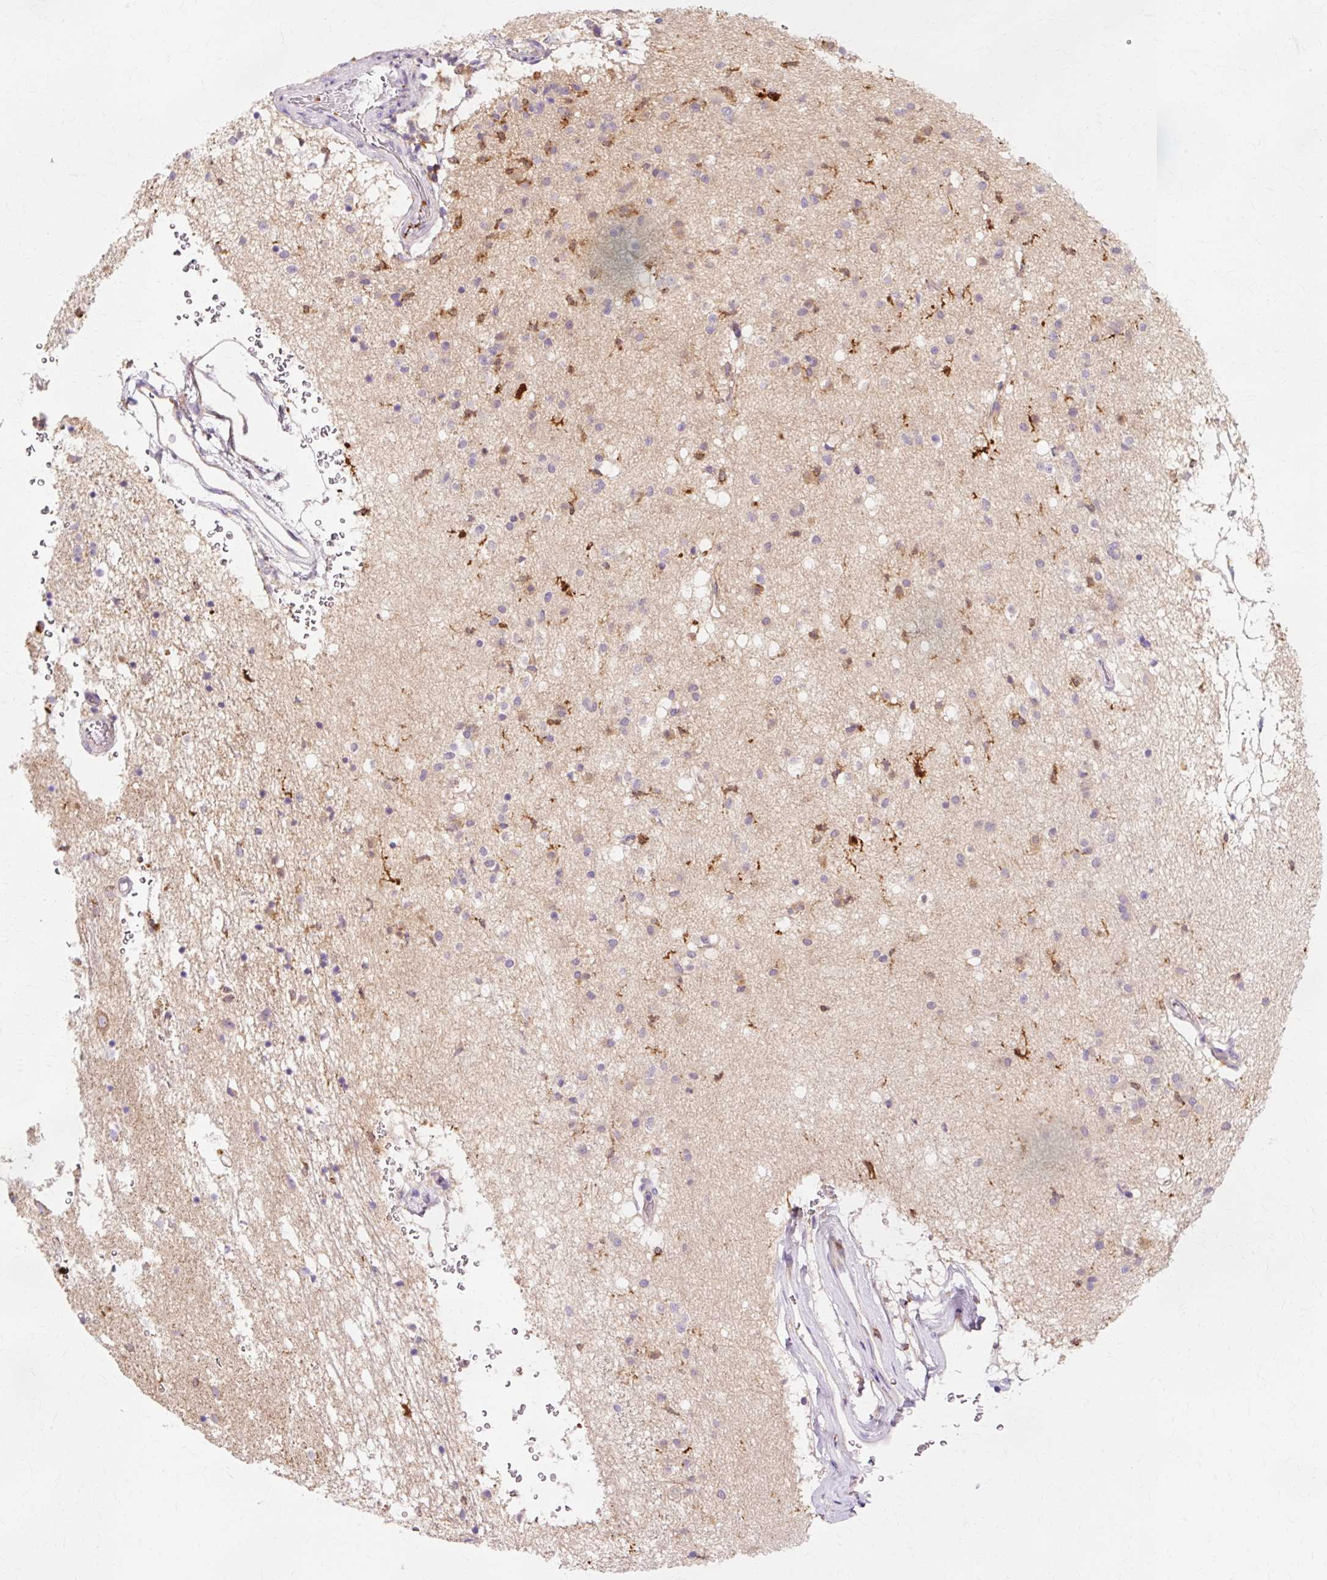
{"staining": {"intensity": "strong", "quantity": "<25%", "location": "cytoplasmic/membranous"}, "tissue": "caudate", "cell_type": "Glial cells", "image_type": "normal", "snomed": [{"axis": "morphology", "description": "Normal tissue, NOS"}, {"axis": "topography", "description": "Lateral ventricle wall"}], "caption": "Glial cells reveal medium levels of strong cytoplasmic/membranous staining in approximately <25% of cells in benign caudate.", "gene": "GPX1", "patient": {"sex": "male", "age": 58}}